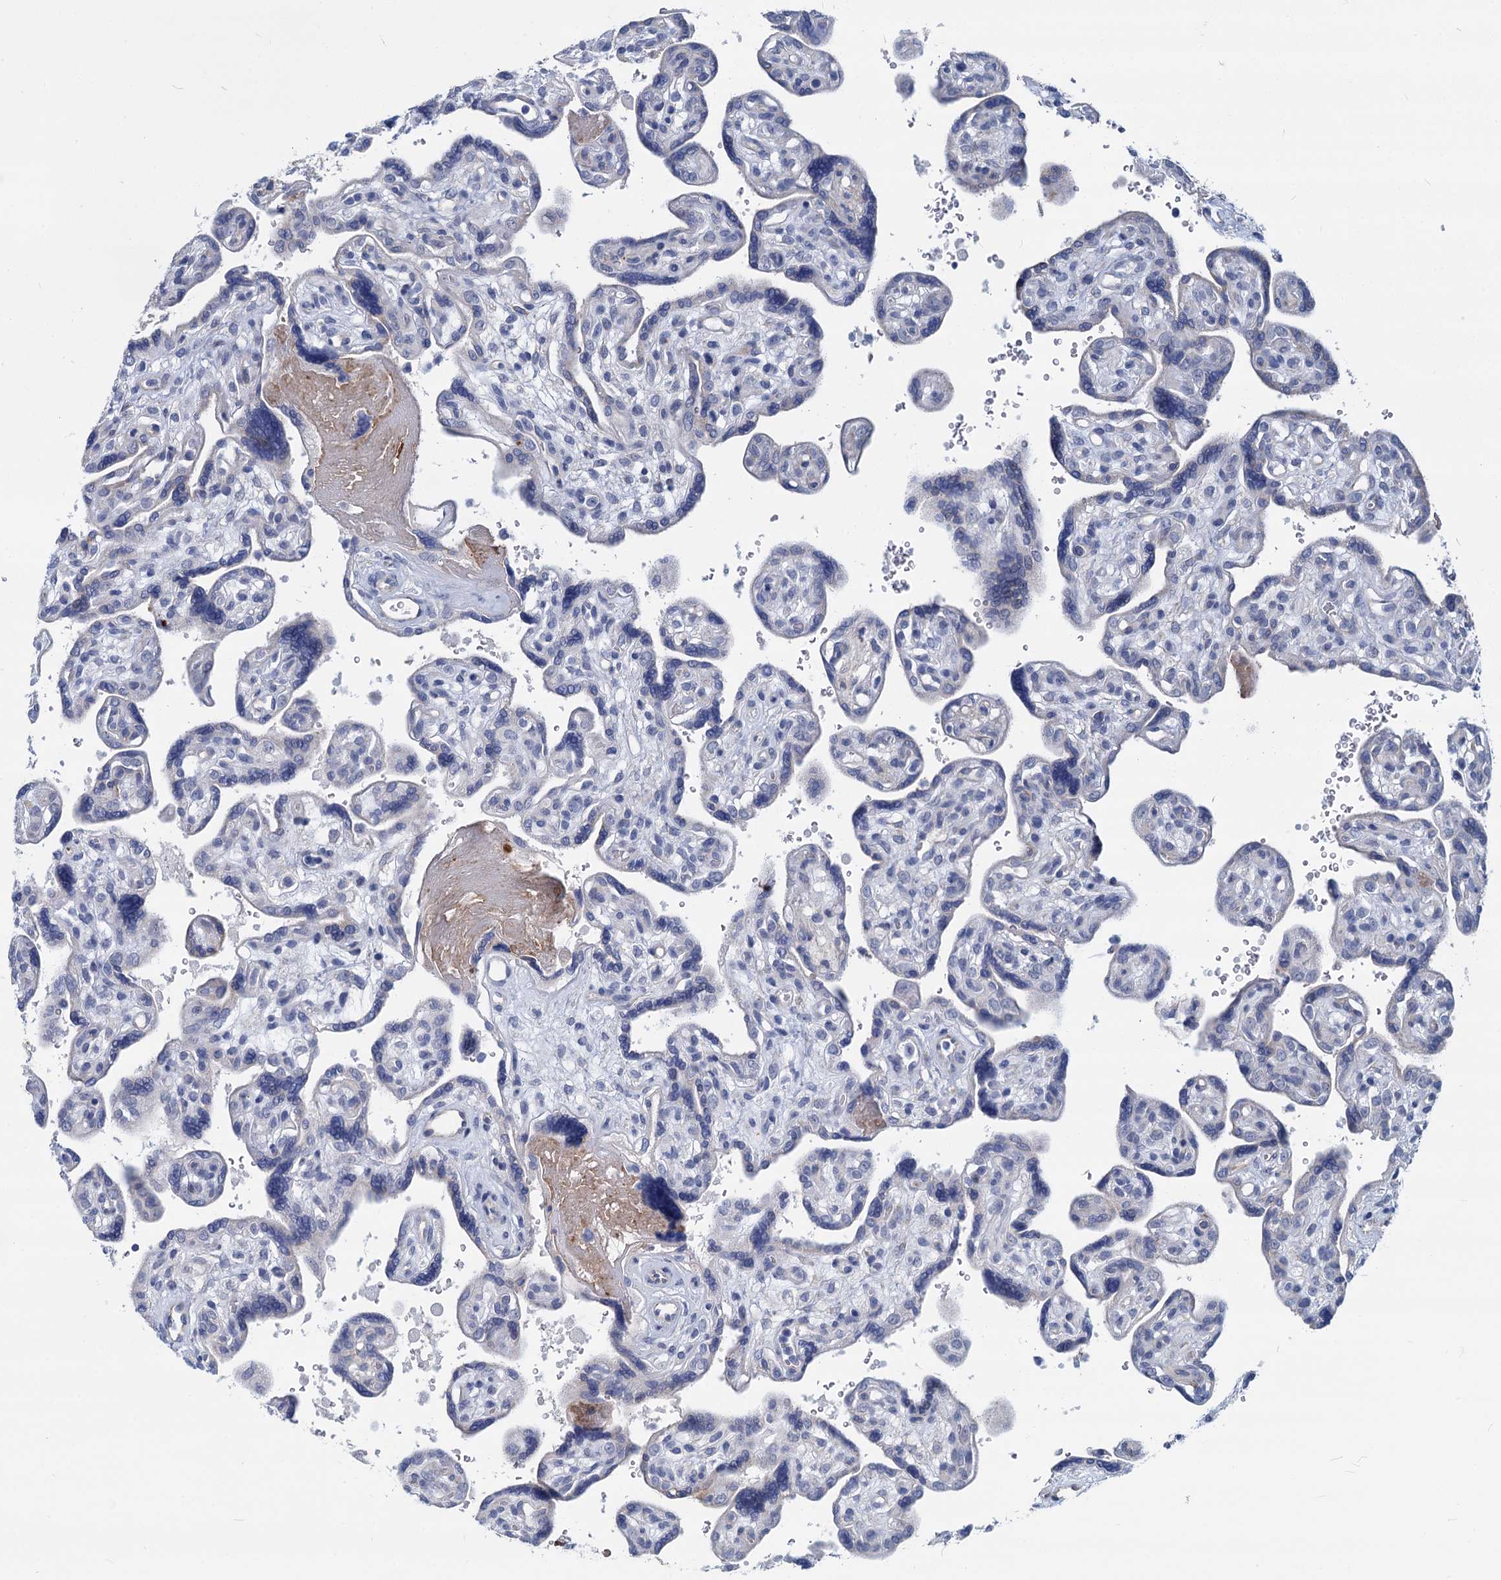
{"staining": {"intensity": "negative", "quantity": "none", "location": "none"}, "tissue": "placenta", "cell_type": "Trophoblastic cells", "image_type": "normal", "snomed": [{"axis": "morphology", "description": "Normal tissue, NOS"}, {"axis": "topography", "description": "Placenta"}], "caption": "This is a image of immunohistochemistry staining of unremarkable placenta, which shows no staining in trophoblastic cells. Nuclei are stained in blue.", "gene": "GSTM3", "patient": {"sex": "female", "age": 39}}